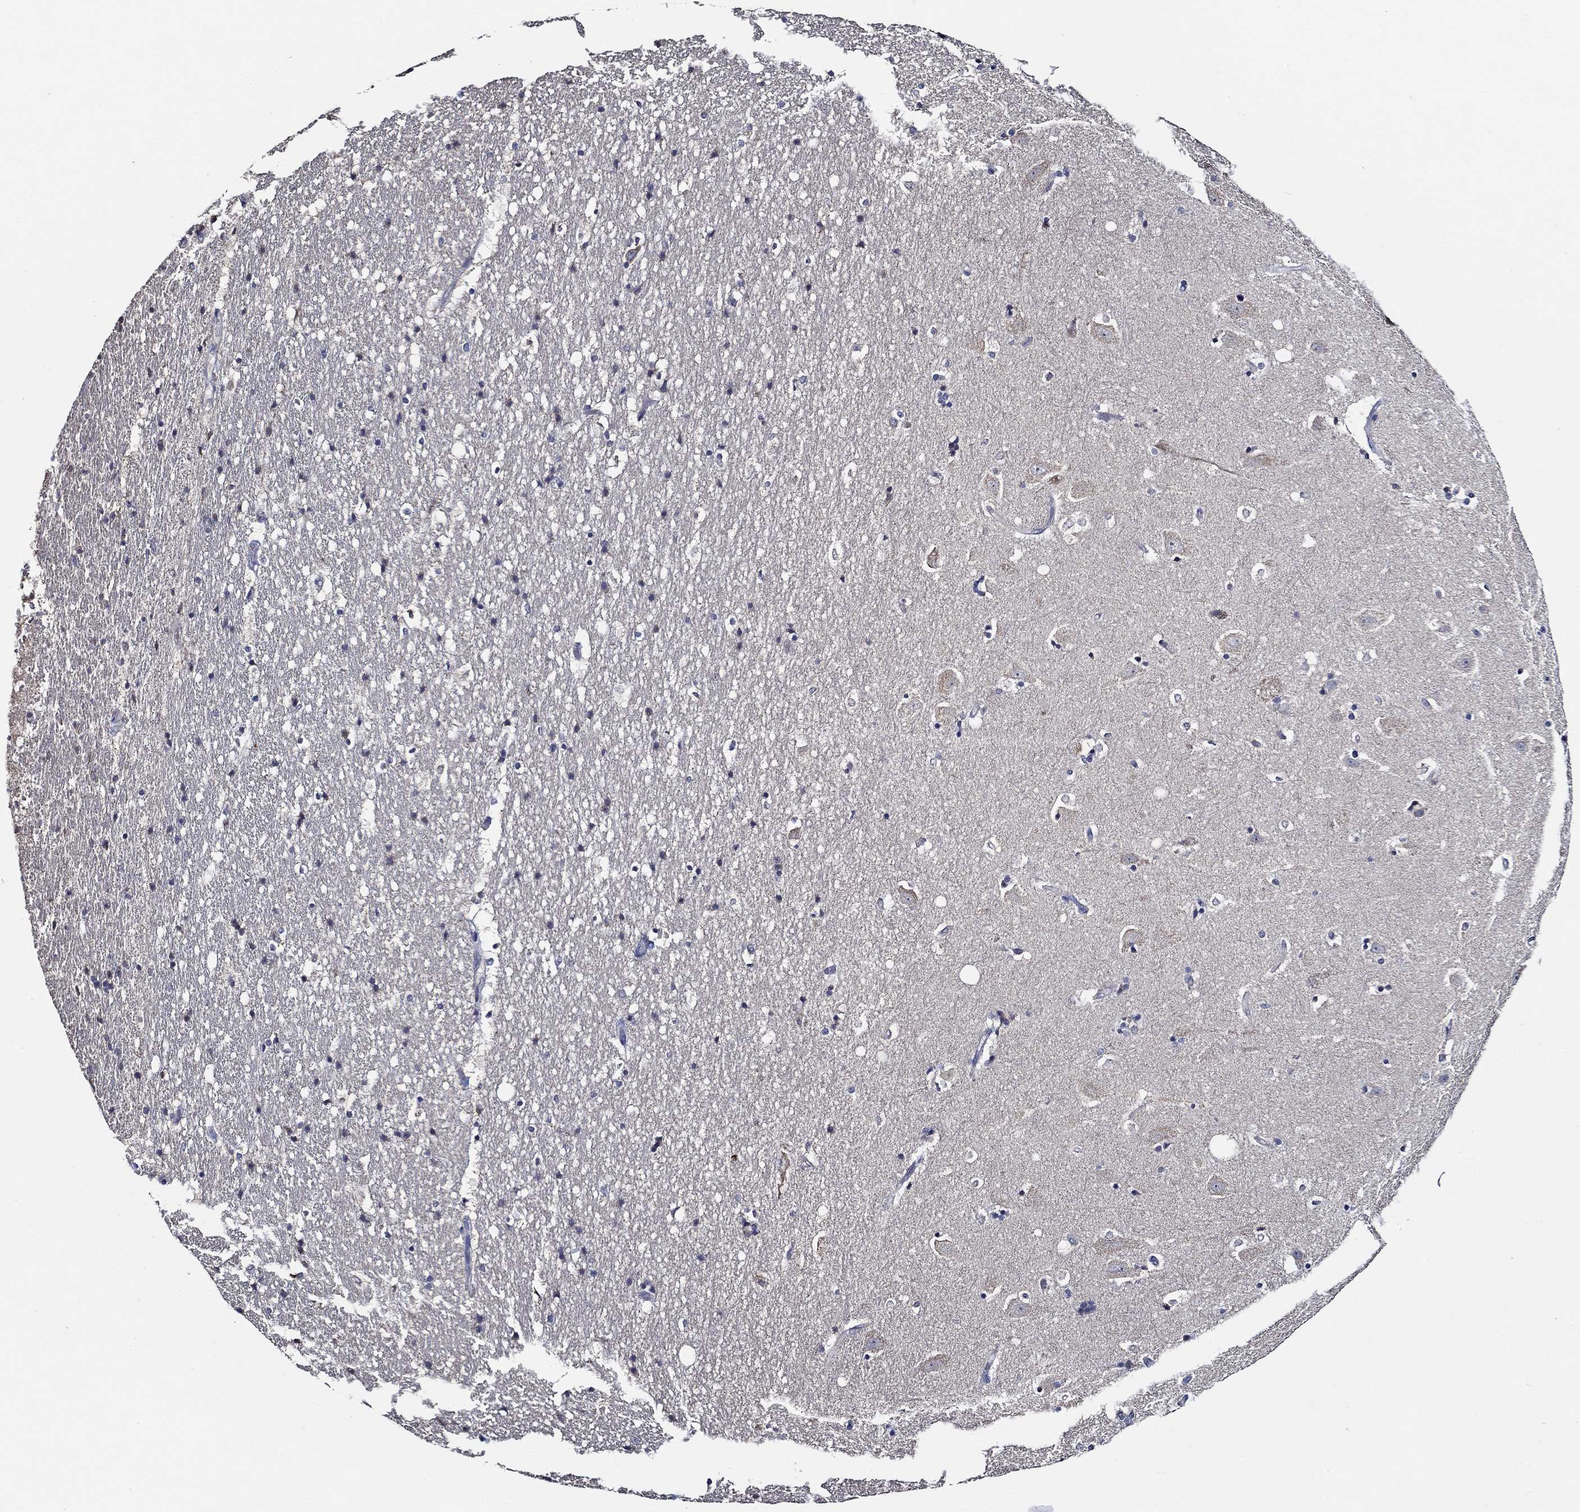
{"staining": {"intensity": "negative", "quantity": "none", "location": "none"}, "tissue": "hippocampus", "cell_type": "Glial cells", "image_type": "normal", "snomed": [{"axis": "morphology", "description": "Normal tissue, NOS"}, {"axis": "topography", "description": "Hippocampus"}], "caption": "Normal hippocampus was stained to show a protein in brown. There is no significant positivity in glial cells. (DAB immunohistochemistry visualized using brightfield microscopy, high magnification).", "gene": "WDR53", "patient": {"sex": "male", "age": 49}}